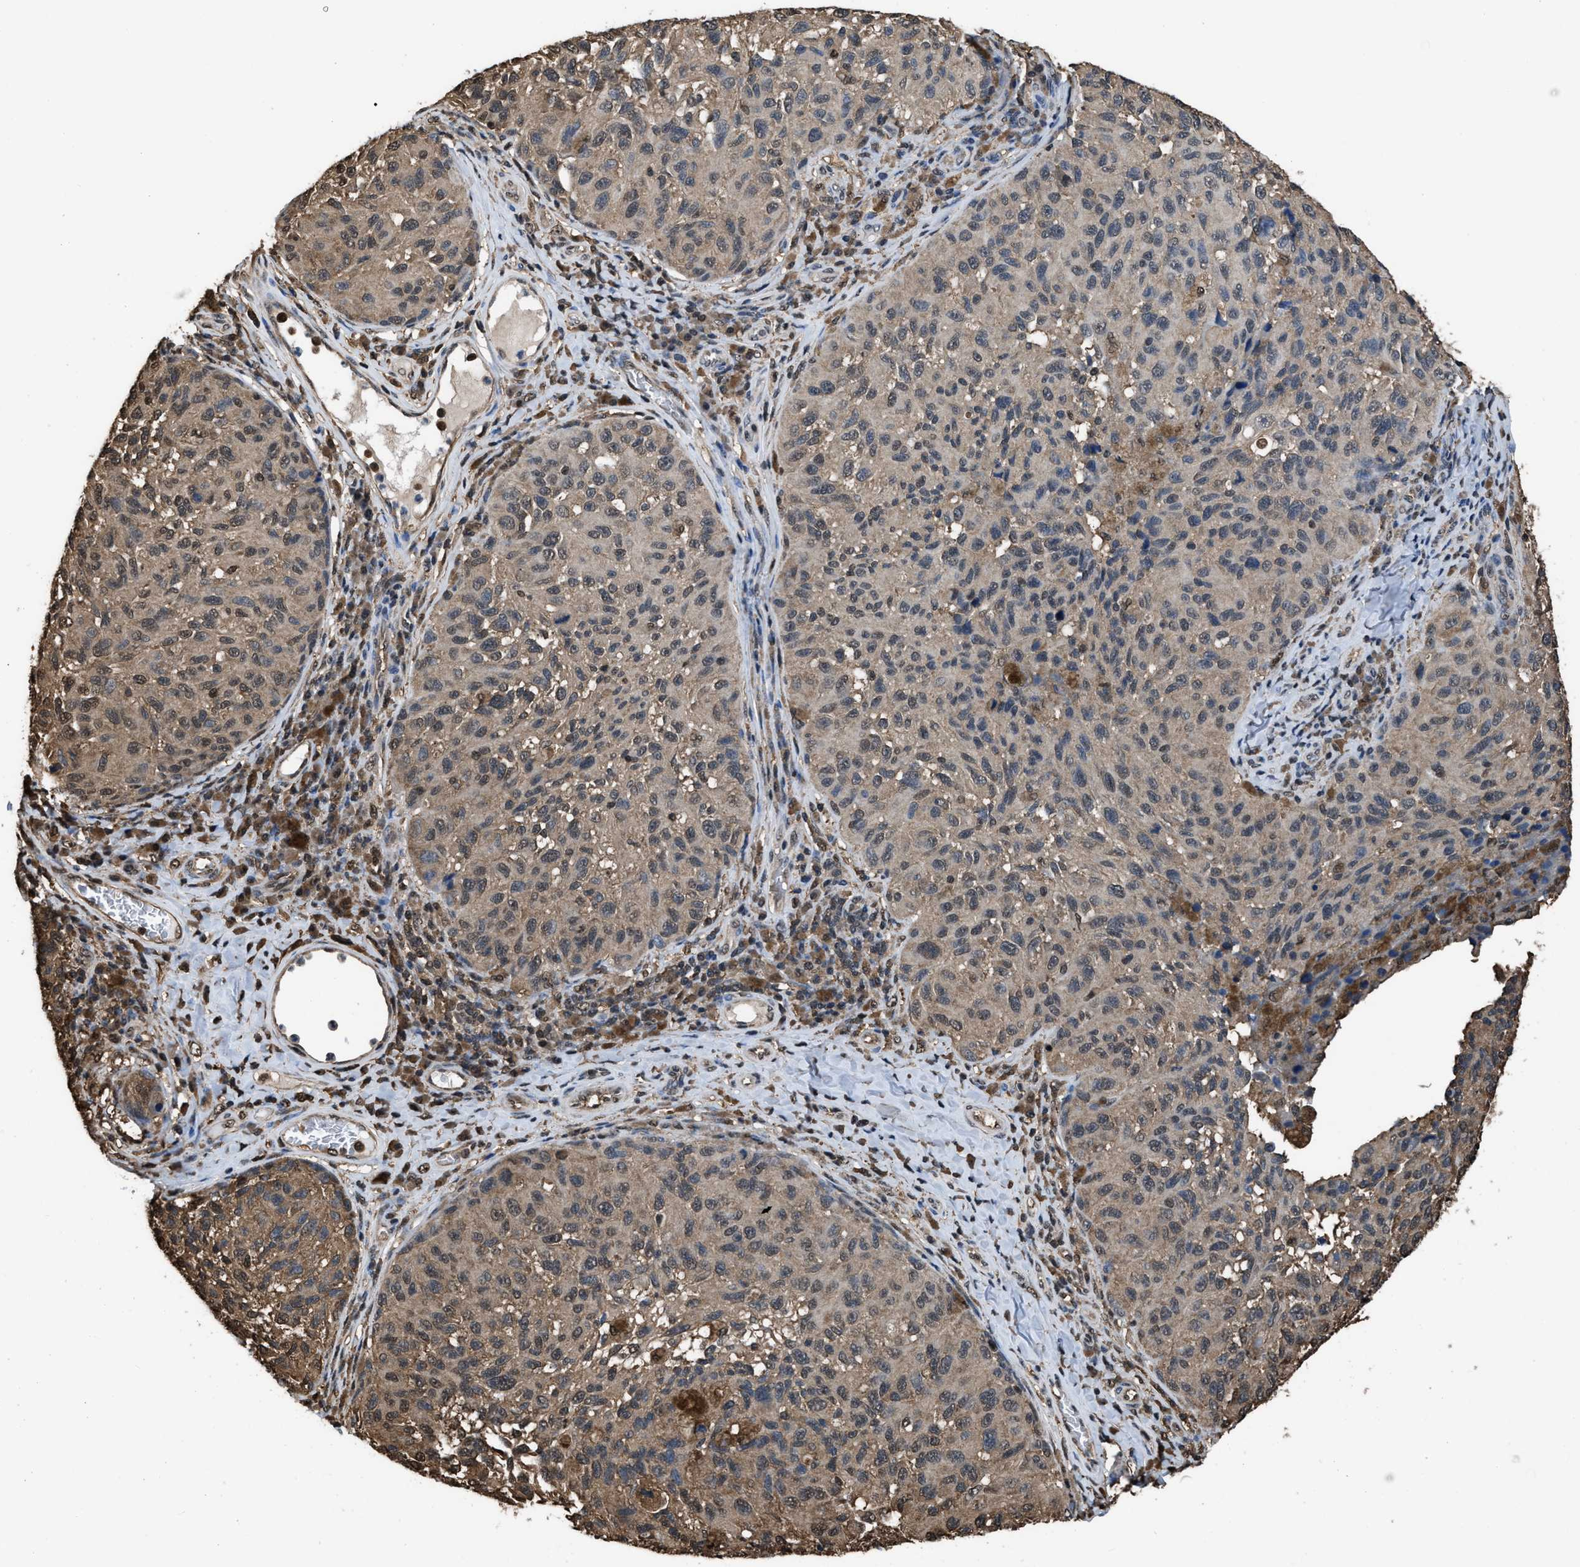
{"staining": {"intensity": "weak", "quantity": ">75%", "location": "cytoplasmic/membranous,nuclear"}, "tissue": "melanoma", "cell_type": "Tumor cells", "image_type": "cancer", "snomed": [{"axis": "morphology", "description": "Malignant melanoma, NOS"}, {"axis": "topography", "description": "Skin"}], "caption": "The image displays staining of melanoma, revealing weak cytoplasmic/membranous and nuclear protein positivity (brown color) within tumor cells.", "gene": "FNTA", "patient": {"sex": "female", "age": 73}}